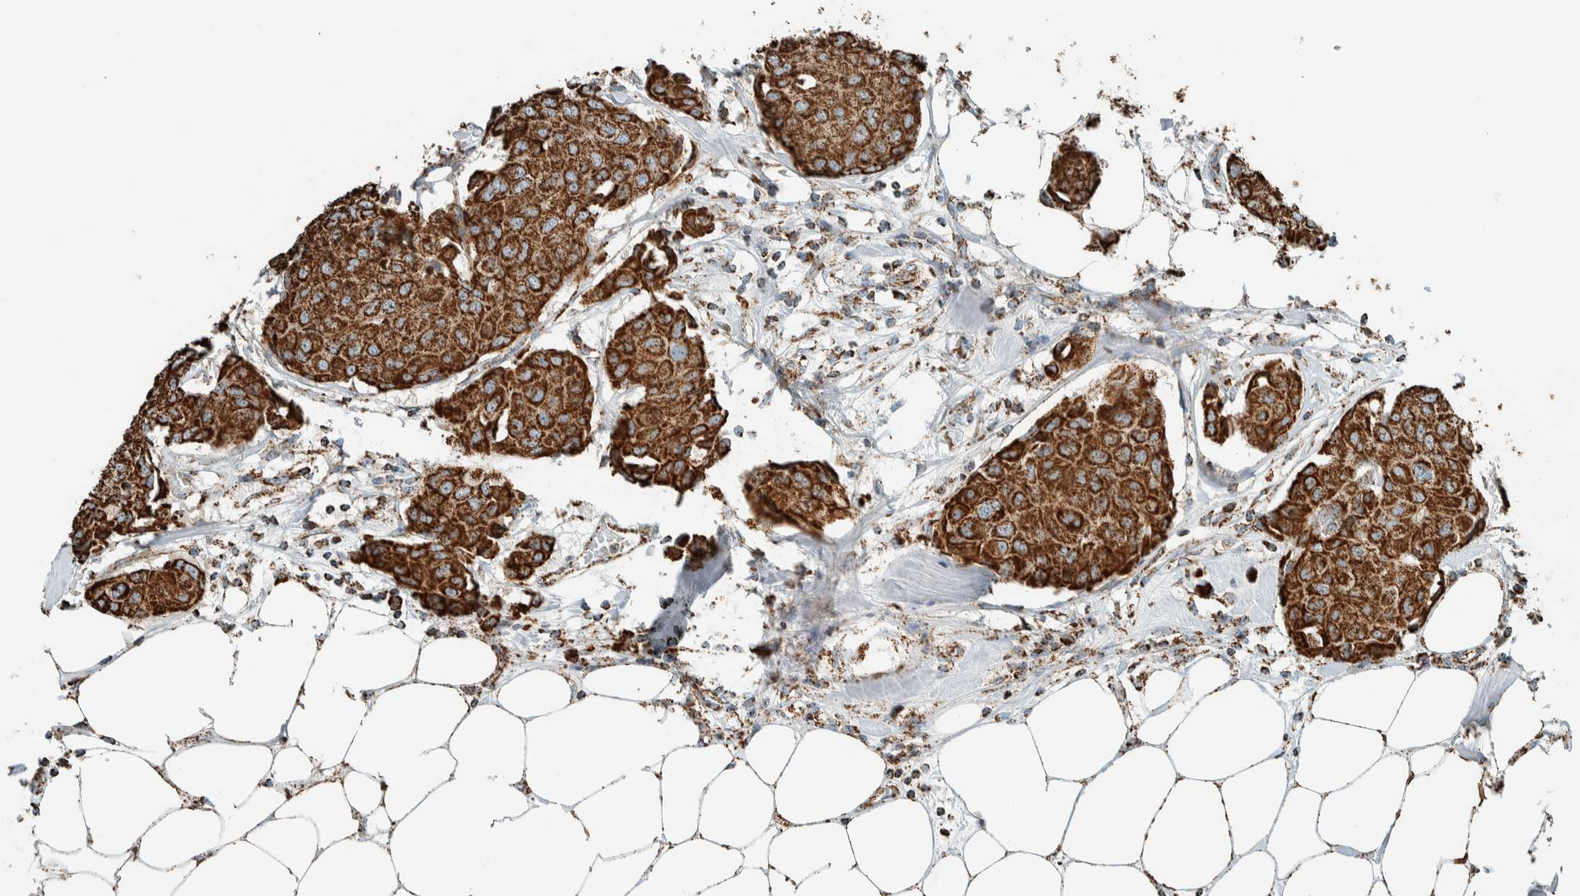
{"staining": {"intensity": "strong", "quantity": ">75%", "location": "cytoplasmic/membranous"}, "tissue": "breast cancer", "cell_type": "Tumor cells", "image_type": "cancer", "snomed": [{"axis": "morphology", "description": "Duct carcinoma"}, {"axis": "topography", "description": "Breast"}], "caption": "Immunohistochemical staining of human invasive ductal carcinoma (breast) exhibits high levels of strong cytoplasmic/membranous protein expression in about >75% of tumor cells.", "gene": "ZNF454", "patient": {"sex": "female", "age": 80}}